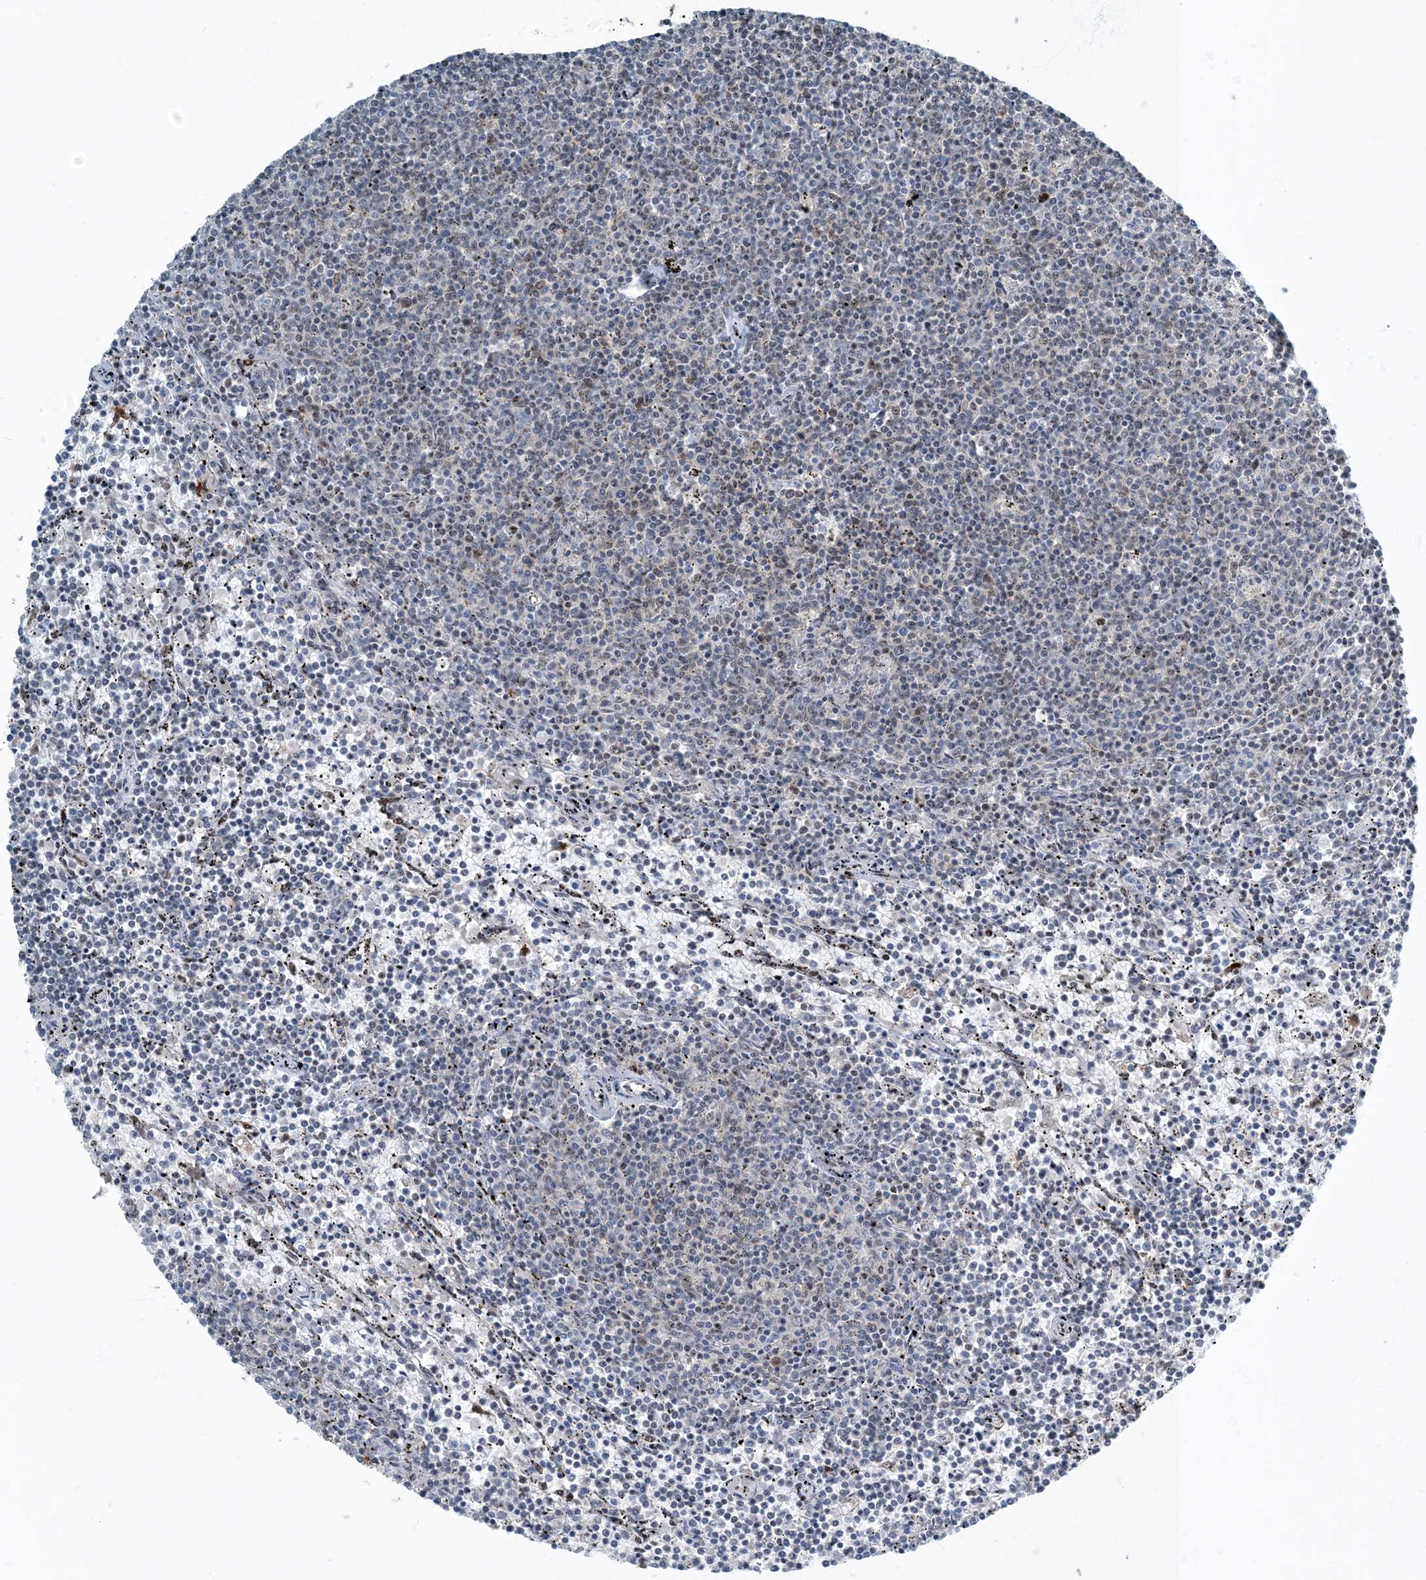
{"staining": {"intensity": "negative", "quantity": "none", "location": "none"}, "tissue": "lymphoma", "cell_type": "Tumor cells", "image_type": "cancer", "snomed": [{"axis": "morphology", "description": "Malignant lymphoma, non-Hodgkin's type, Low grade"}, {"axis": "topography", "description": "Spleen"}], "caption": "A high-resolution micrograph shows immunohistochemistry (IHC) staining of malignant lymphoma, non-Hodgkin's type (low-grade), which reveals no significant expression in tumor cells. The staining is performed using DAB (3,3'-diaminobenzidine) brown chromogen with nuclei counter-stained in using hematoxylin.", "gene": "MBD1", "patient": {"sex": "female", "age": 50}}